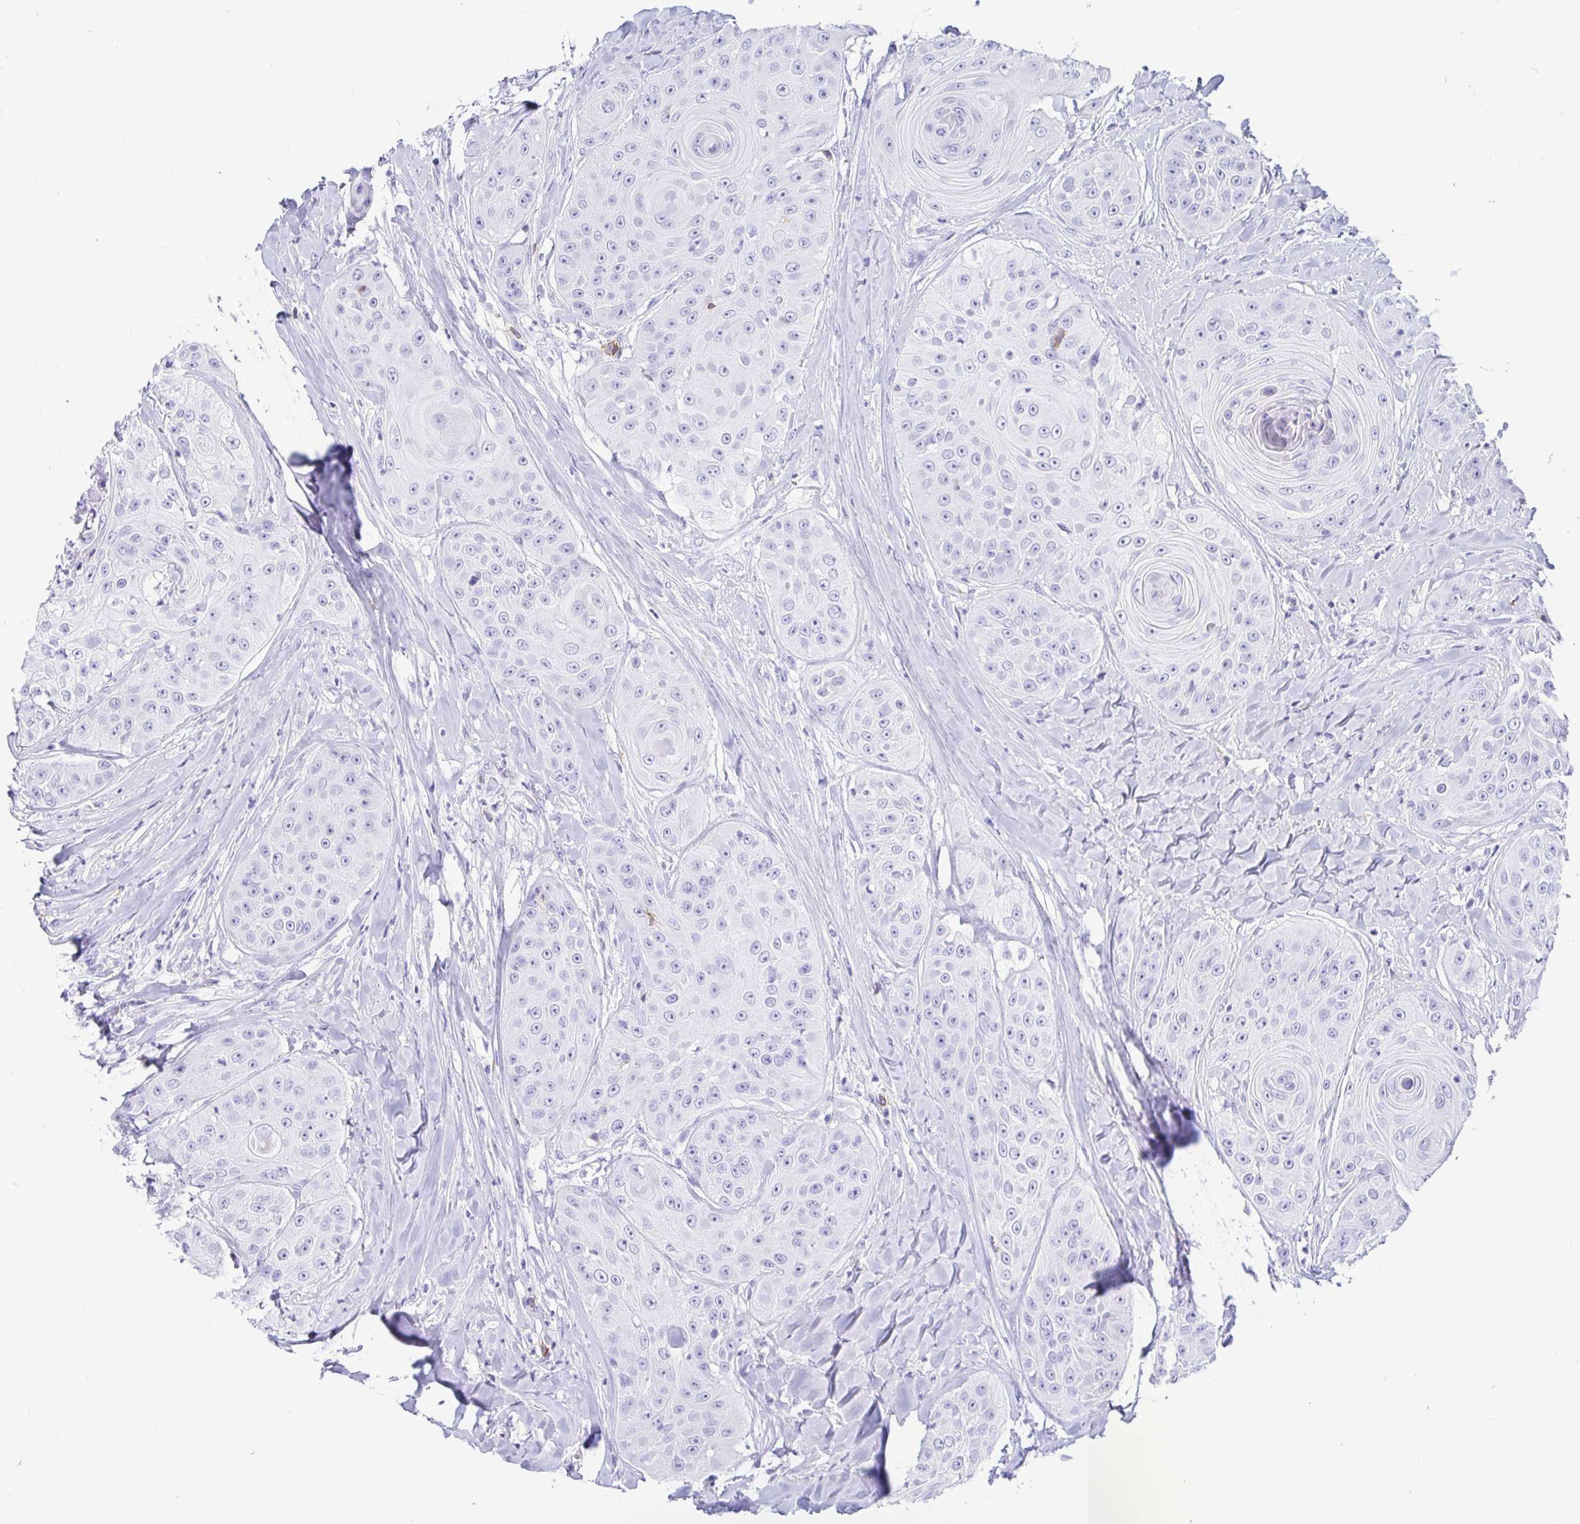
{"staining": {"intensity": "negative", "quantity": "none", "location": "none"}, "tissue": "head and neck cancer", "cell_type": "Tumor cells", "image_type": "cancer", "snomed": [{"axis": "morphology", "description": "Squamous cell carcinoma, NOS"}, {"axis": "topography", "description": "Head-Neck"}], "caption": "A high-resolution micrograph shows immunohistochemistry staining of head and neck squamous cell carcinoma, which exhibits no significant positivity in tumor cells.", "gene": "CD5", "patient": {"sex": "male", "age": 83}}